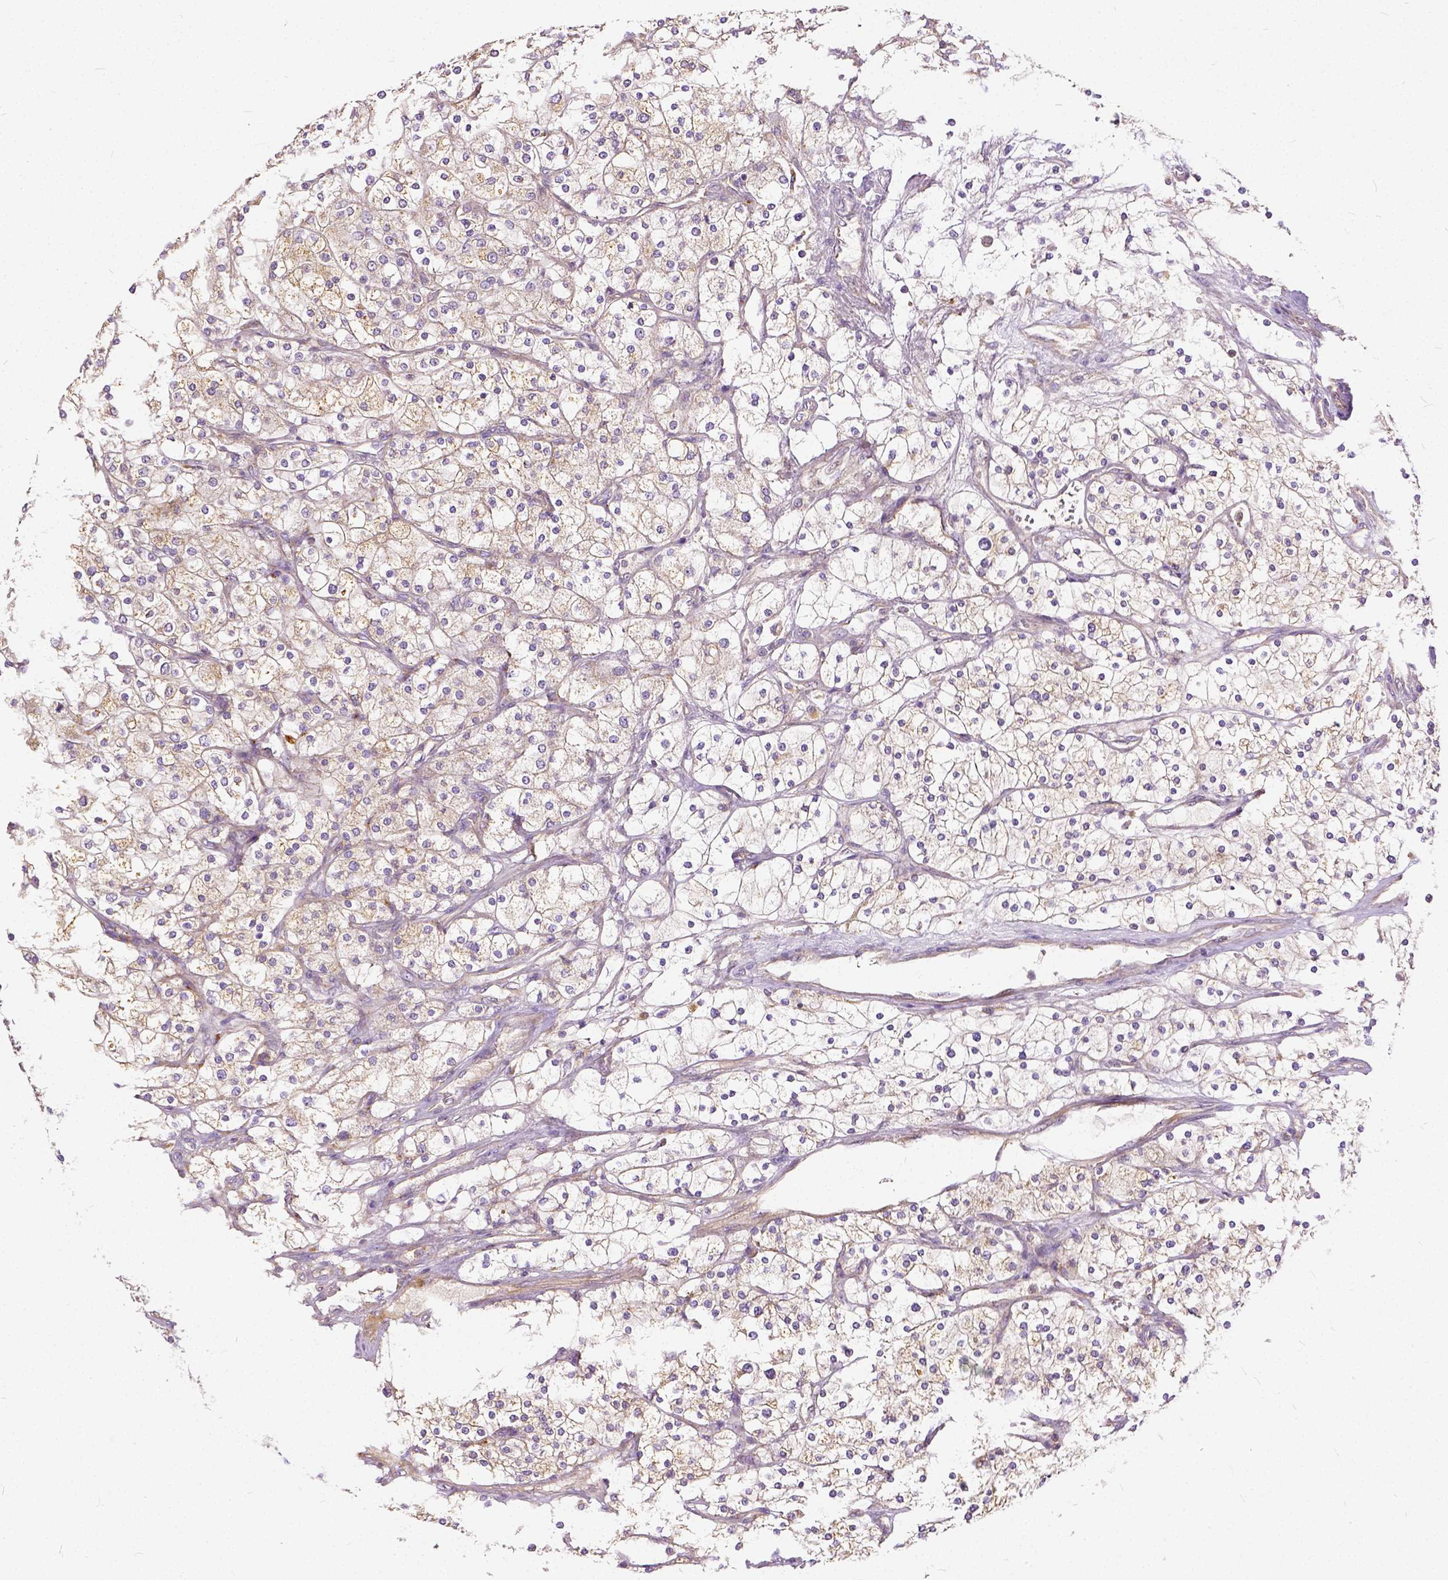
{"staining": {"intensity": "weak", "quantity": "25%-75%", "location": "cytoplasmic/membranous"}, "tissue": "renal cancer", "cell_type": "Tumor cells", "image_type": "cancer", "snomed": [{"axis": "morphology", "description": "Adenocarcinoma, NOS"}, {"axis": "topography", "description": "Kidney"}], "caption": "There is low levels of weak cytoplasmic/membranous expression in tumor cells of adenocarcinoma (renal), as demonstrated by immunohistochemical staining (brown color).", "gene": "CADM4", "patient": {"sex": "male", "age": 80}}